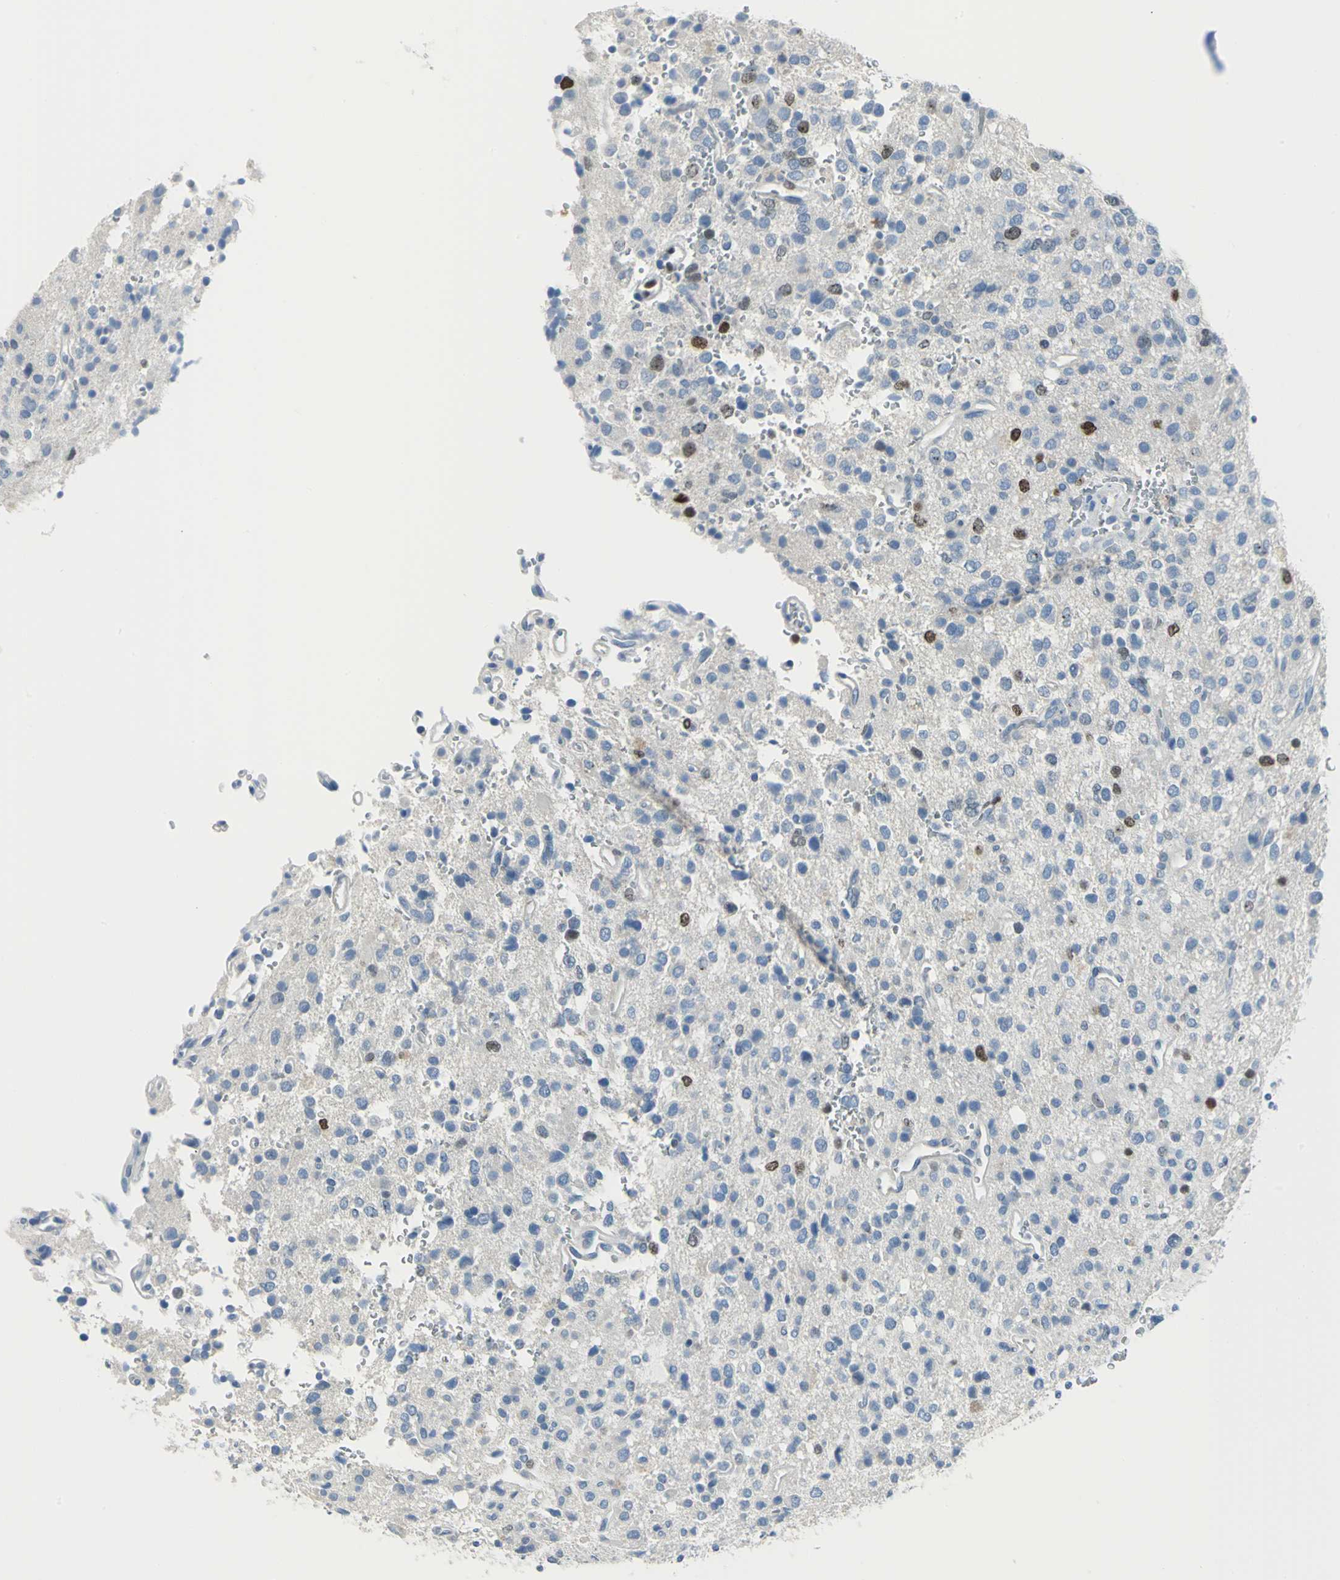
{"staining": {"intensity": "strong", "quantity": "<25%", "location": "nuclear"}, "tissue": "glioma", "cell_type": "Tumor cells", "image_type": "cancer", "snomed": [{"axis": "morphology", "description": "Glioma, malignant, High grade"}, {"axis": "topography", "description": "Brain"}], "caption": "Immunohistochemical staining of human glioma exhibits medium levels of strong nuclear expression in about <25% of tumor cells. (DAB (3,3'-diaminobenzidine) IHC, brown staining for protein, blue staining for nuclei).", "gene": "MCM3", "patient": {"sex": "male", "age": 47}}